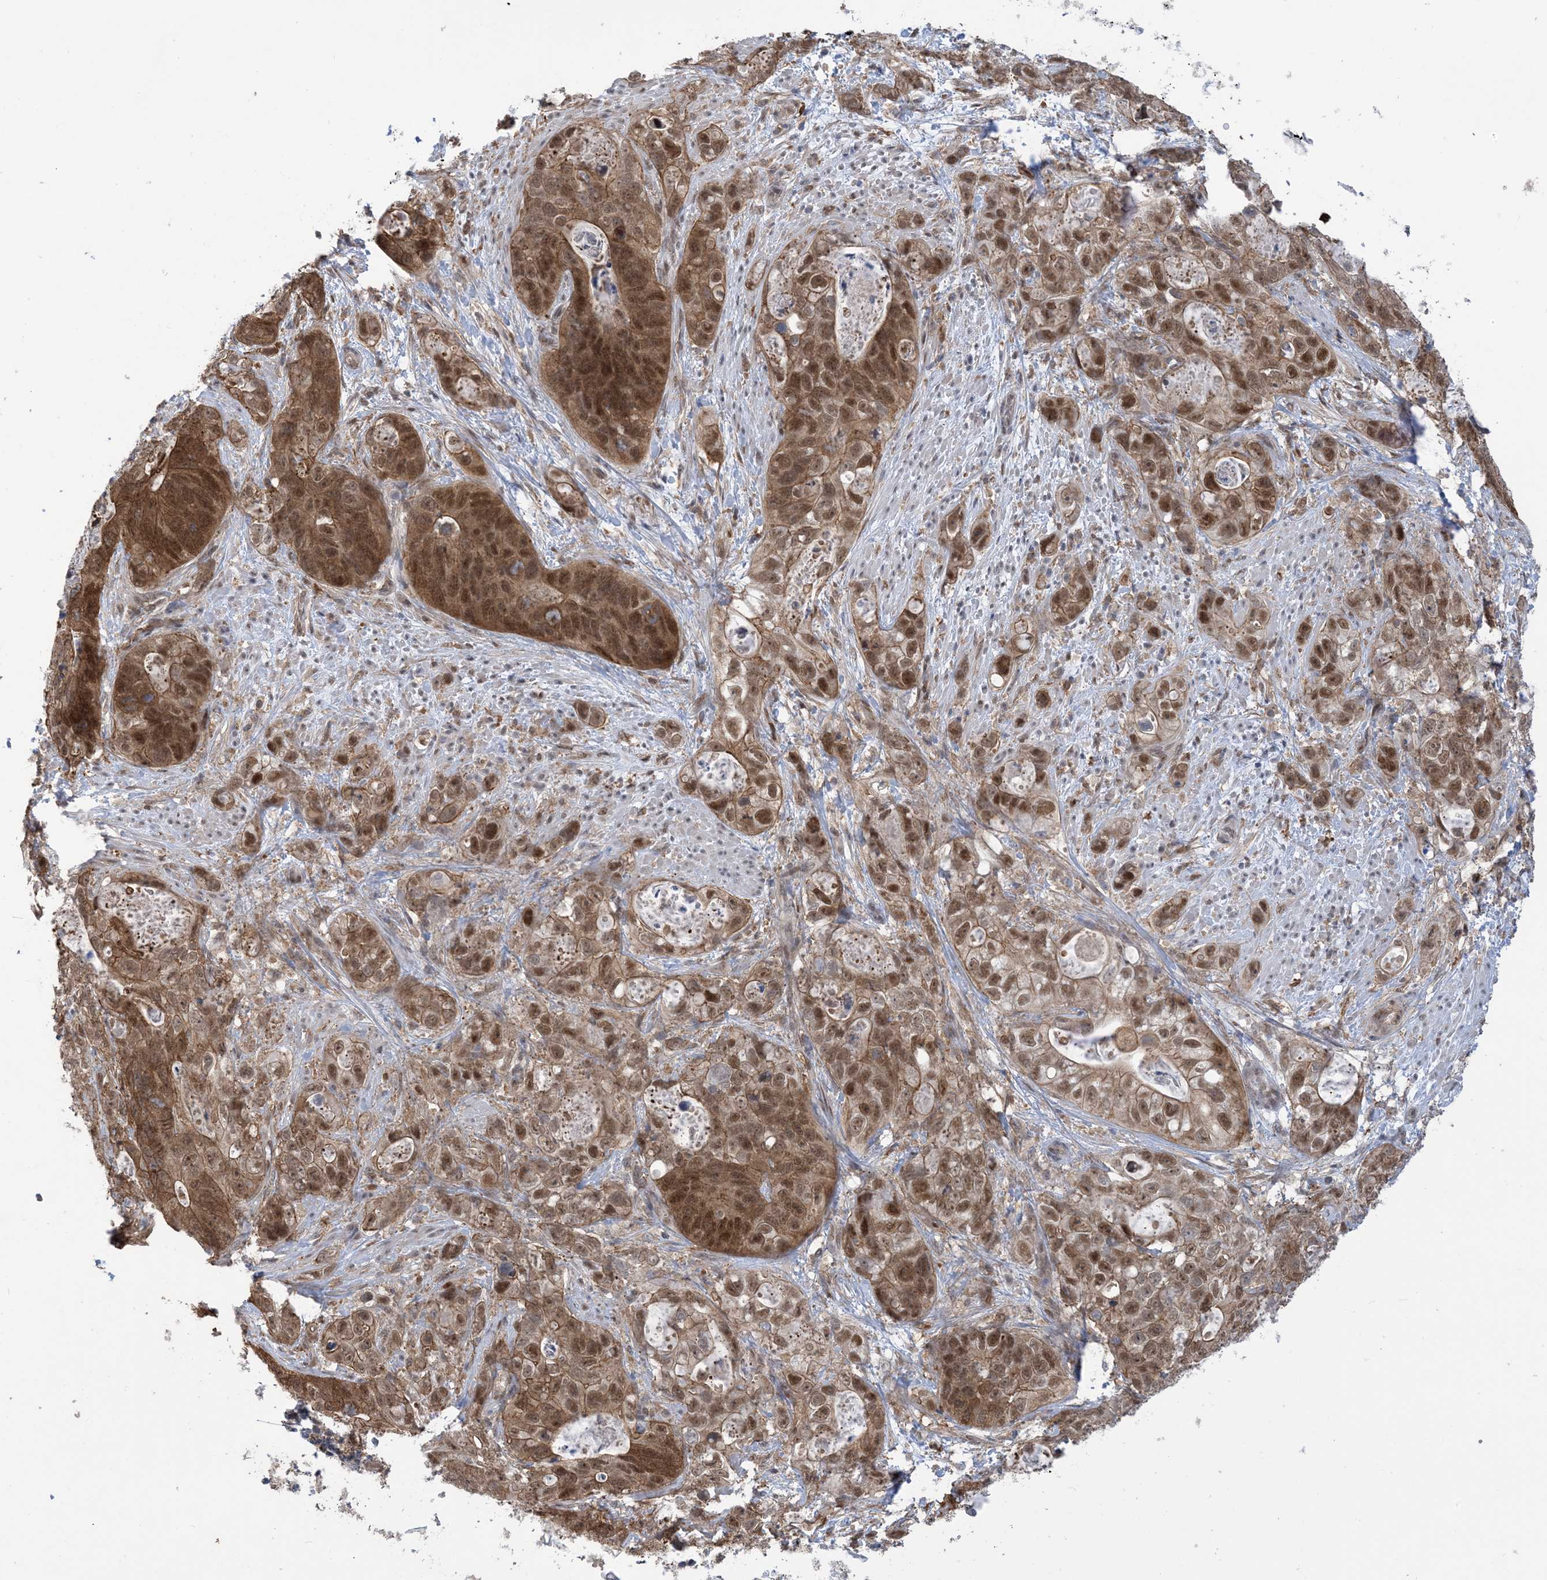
{"staining": {"intensity": "strong", "quantity": ">75%", "location": "cytoplasmic/membranous,nuclear"}, "tissue": "stomach cancer", "cell_type": "Tumor cells", "image_type": "cancer", "snomed": [{"axis": "morphology", "description": "Adenocarcinoma, NOS"}, {"axis": "topography", "description": "Stomach"}], "caption": "Tumor cells reveal high levels of strong cytoplasmic/membranous and nuclear expression in approximately >75% of cells in adenocarcinoma (stomach).", "gene": "ZNF8", "patient": {"sex": "female", "age": 89}}